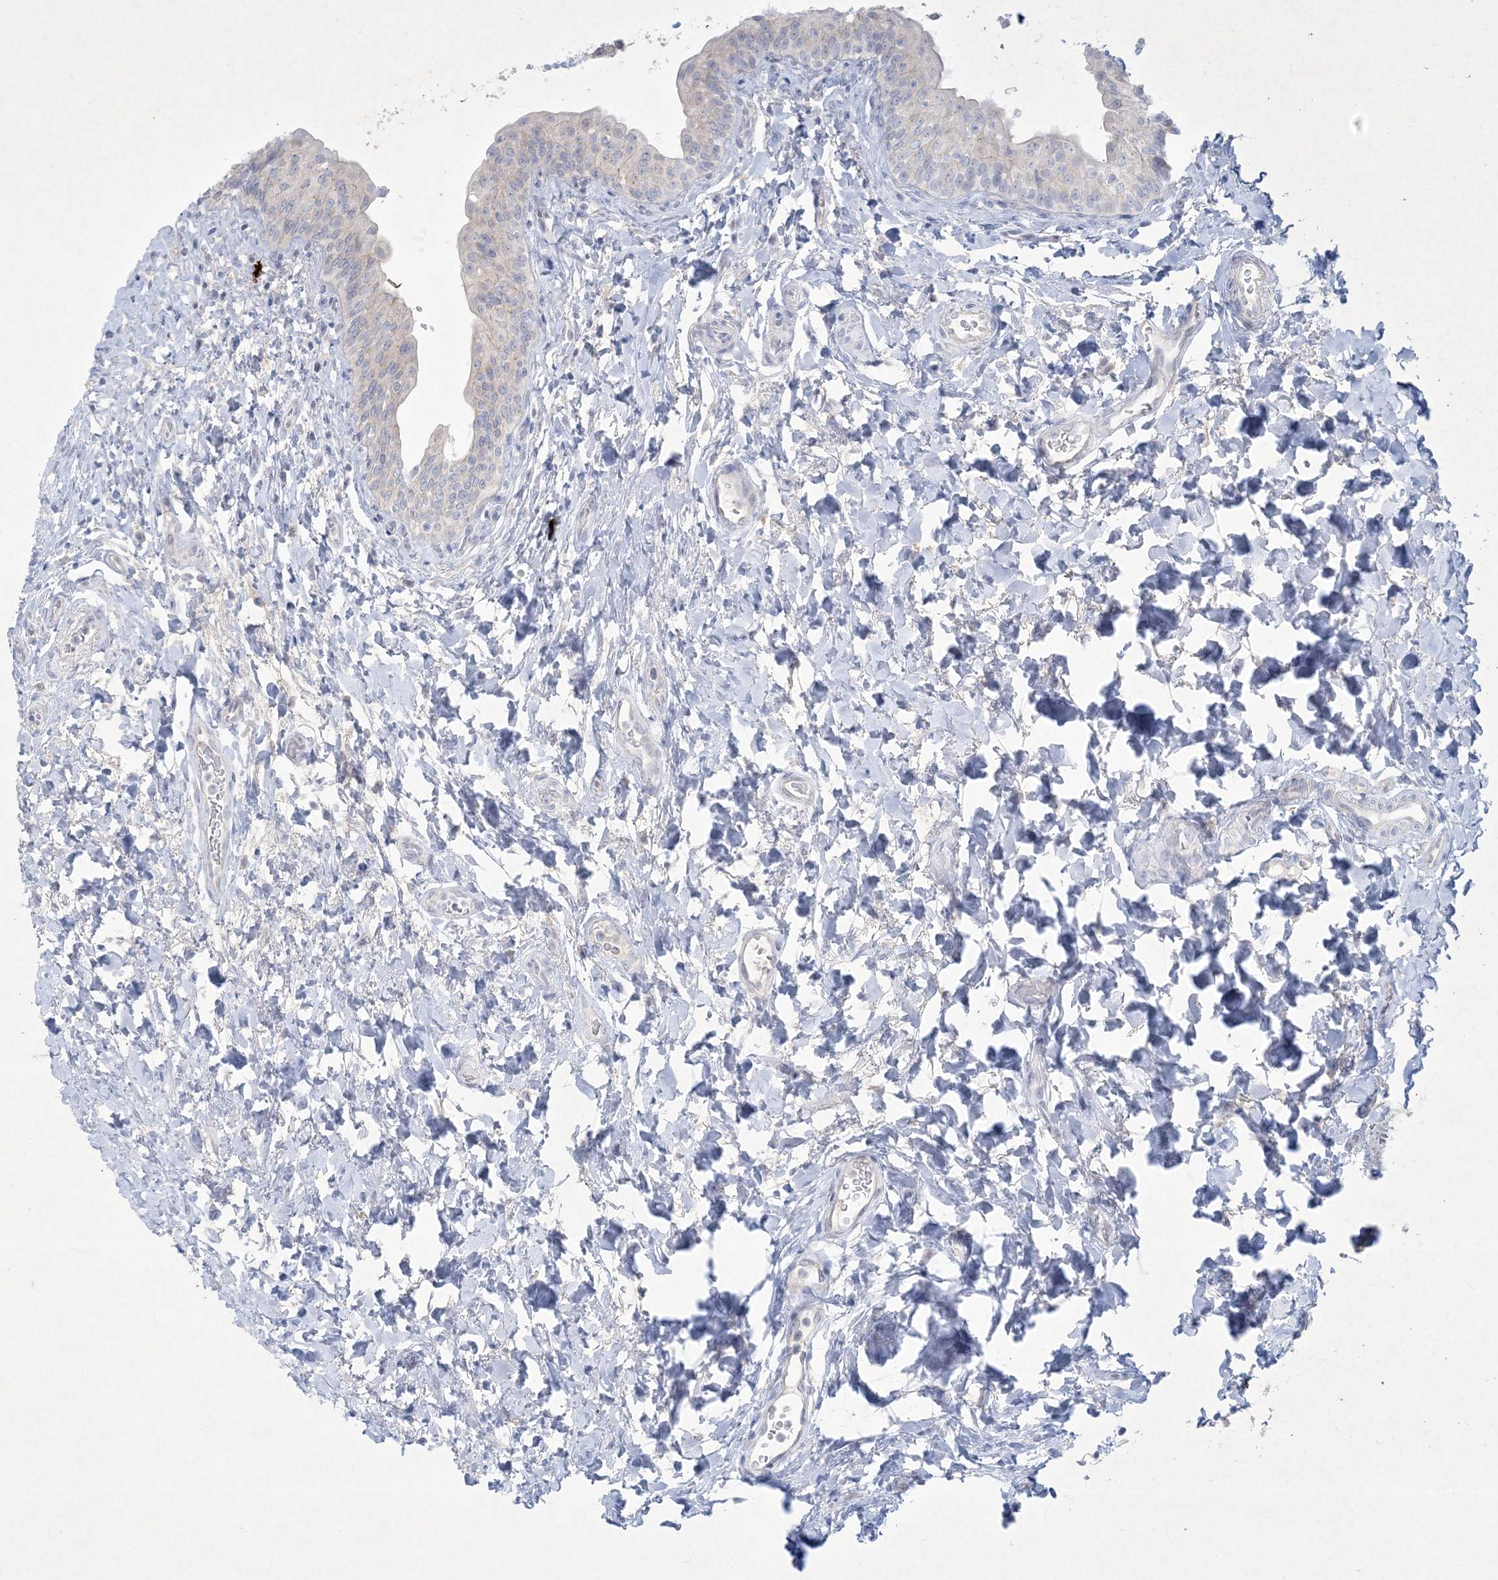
{"staining": {"intensity": "weak", "quantity": "<25%", "location": "cytoplasmic/membranous"}, "tissue": "urinary bladder", "cell_type": "Urothelial cells", "image_type": "normal", "snomed": [{"axis": "morphology", "description": "Normal tissue, NOS"}, {"axis": "topography", "description": "Urinary bladder"}], "caption": "DAB (3,3'-diaminobenzidine) immunohistochemical staining of normal human urinary bladder reveals no significant staining in urothelial cells.", "gene": "CCDC24", "patient": {"sex": "male", "age": 83}}